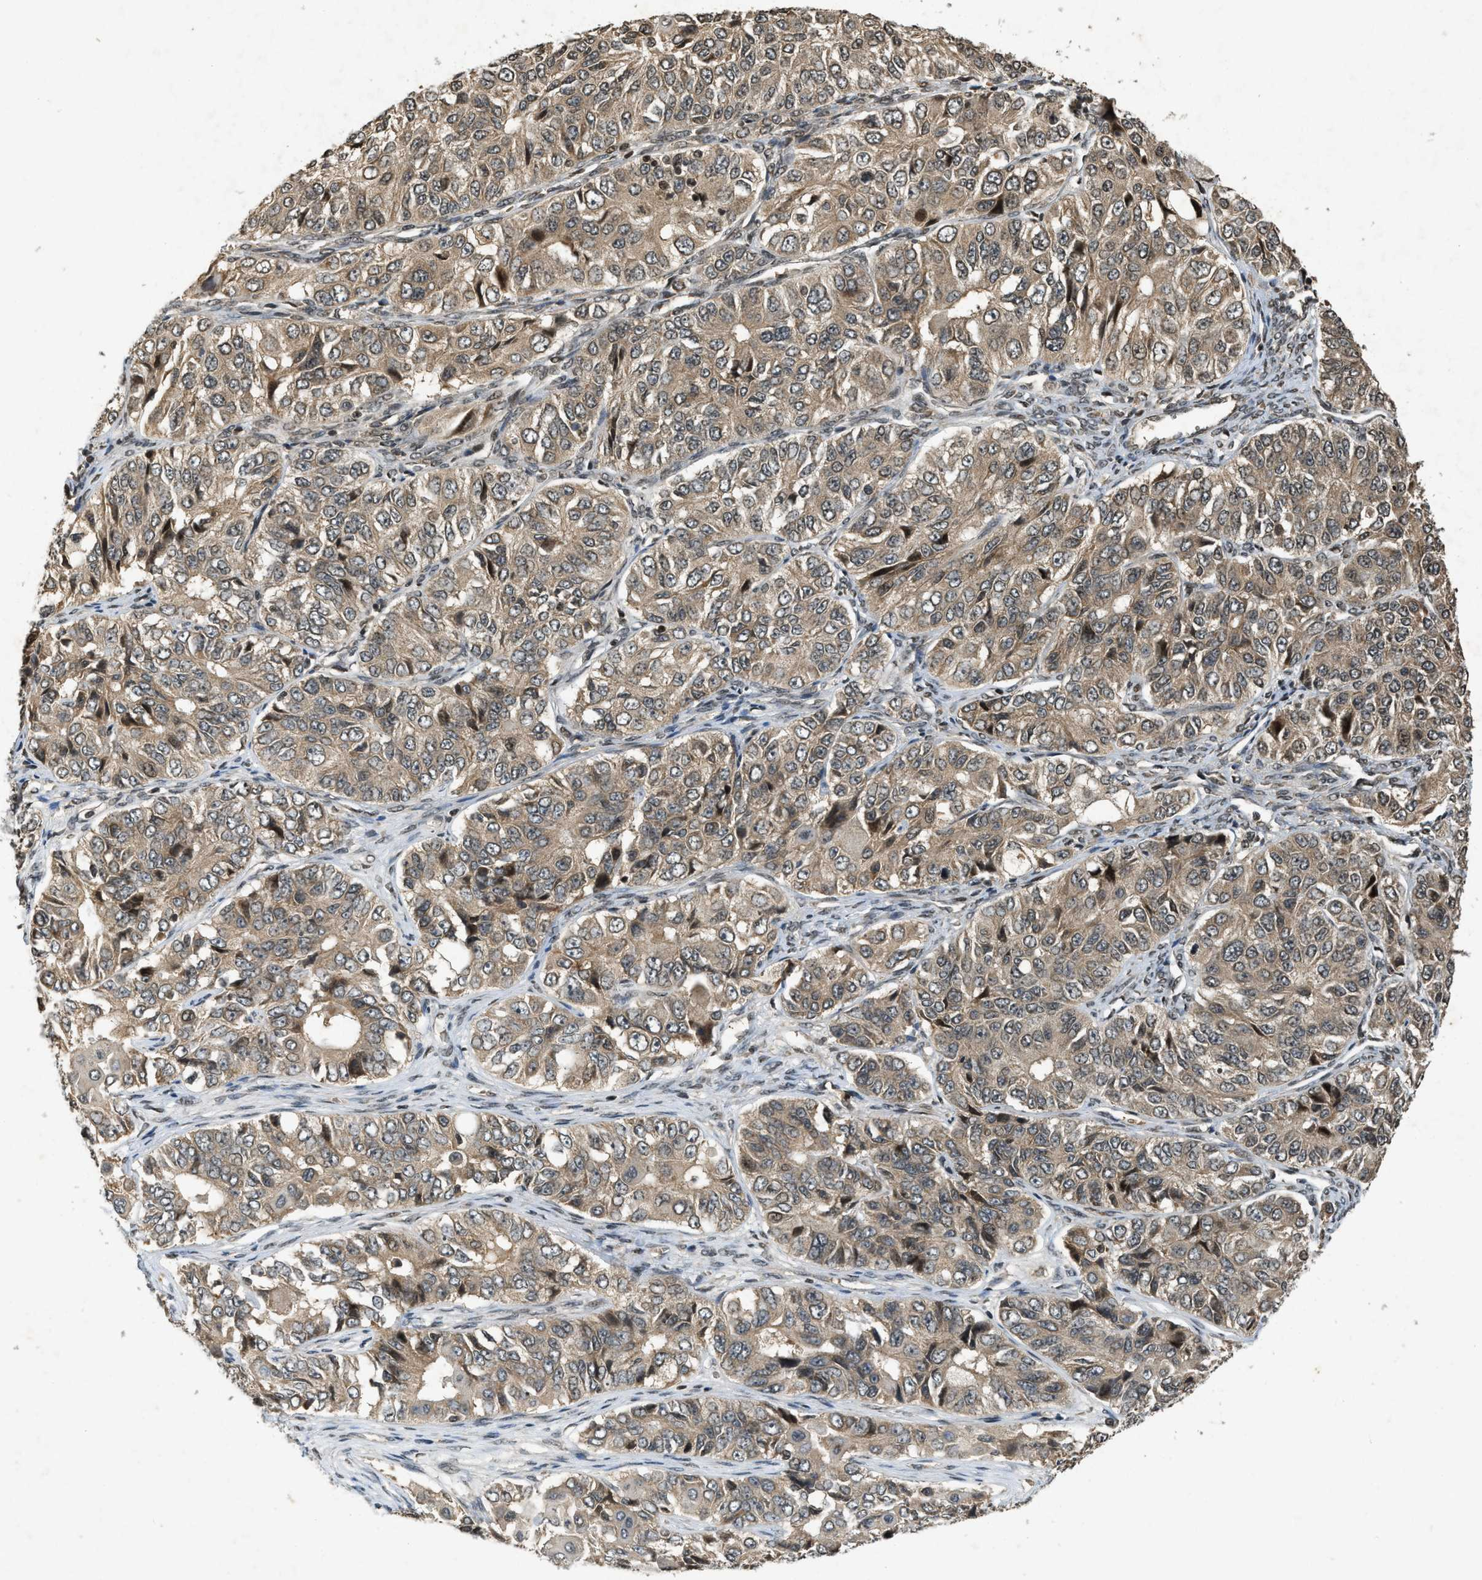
{"staining": {"intensity": "moderate", "quantity": ">75%", "location": "cytoplasmic/membranous"}, "tissue": "ovarian cancer", "cell_type": "Tumor cells", "image_type": "cancer", "snomed": [{"axis": "morphology", "description": "Carcinoma, endometroid"}, {"axis": "topography", "description": "Ovary"}], "caption": "Immunohistochemical staining of human ovarian cancer (endometroid carcinoma) displays medium levels of moderate cytoplasmic/membranous positivity in approximately >75% of tumor cells.", "gene": "SIAH1", "patient": {"sex": "female", "age": 51}}